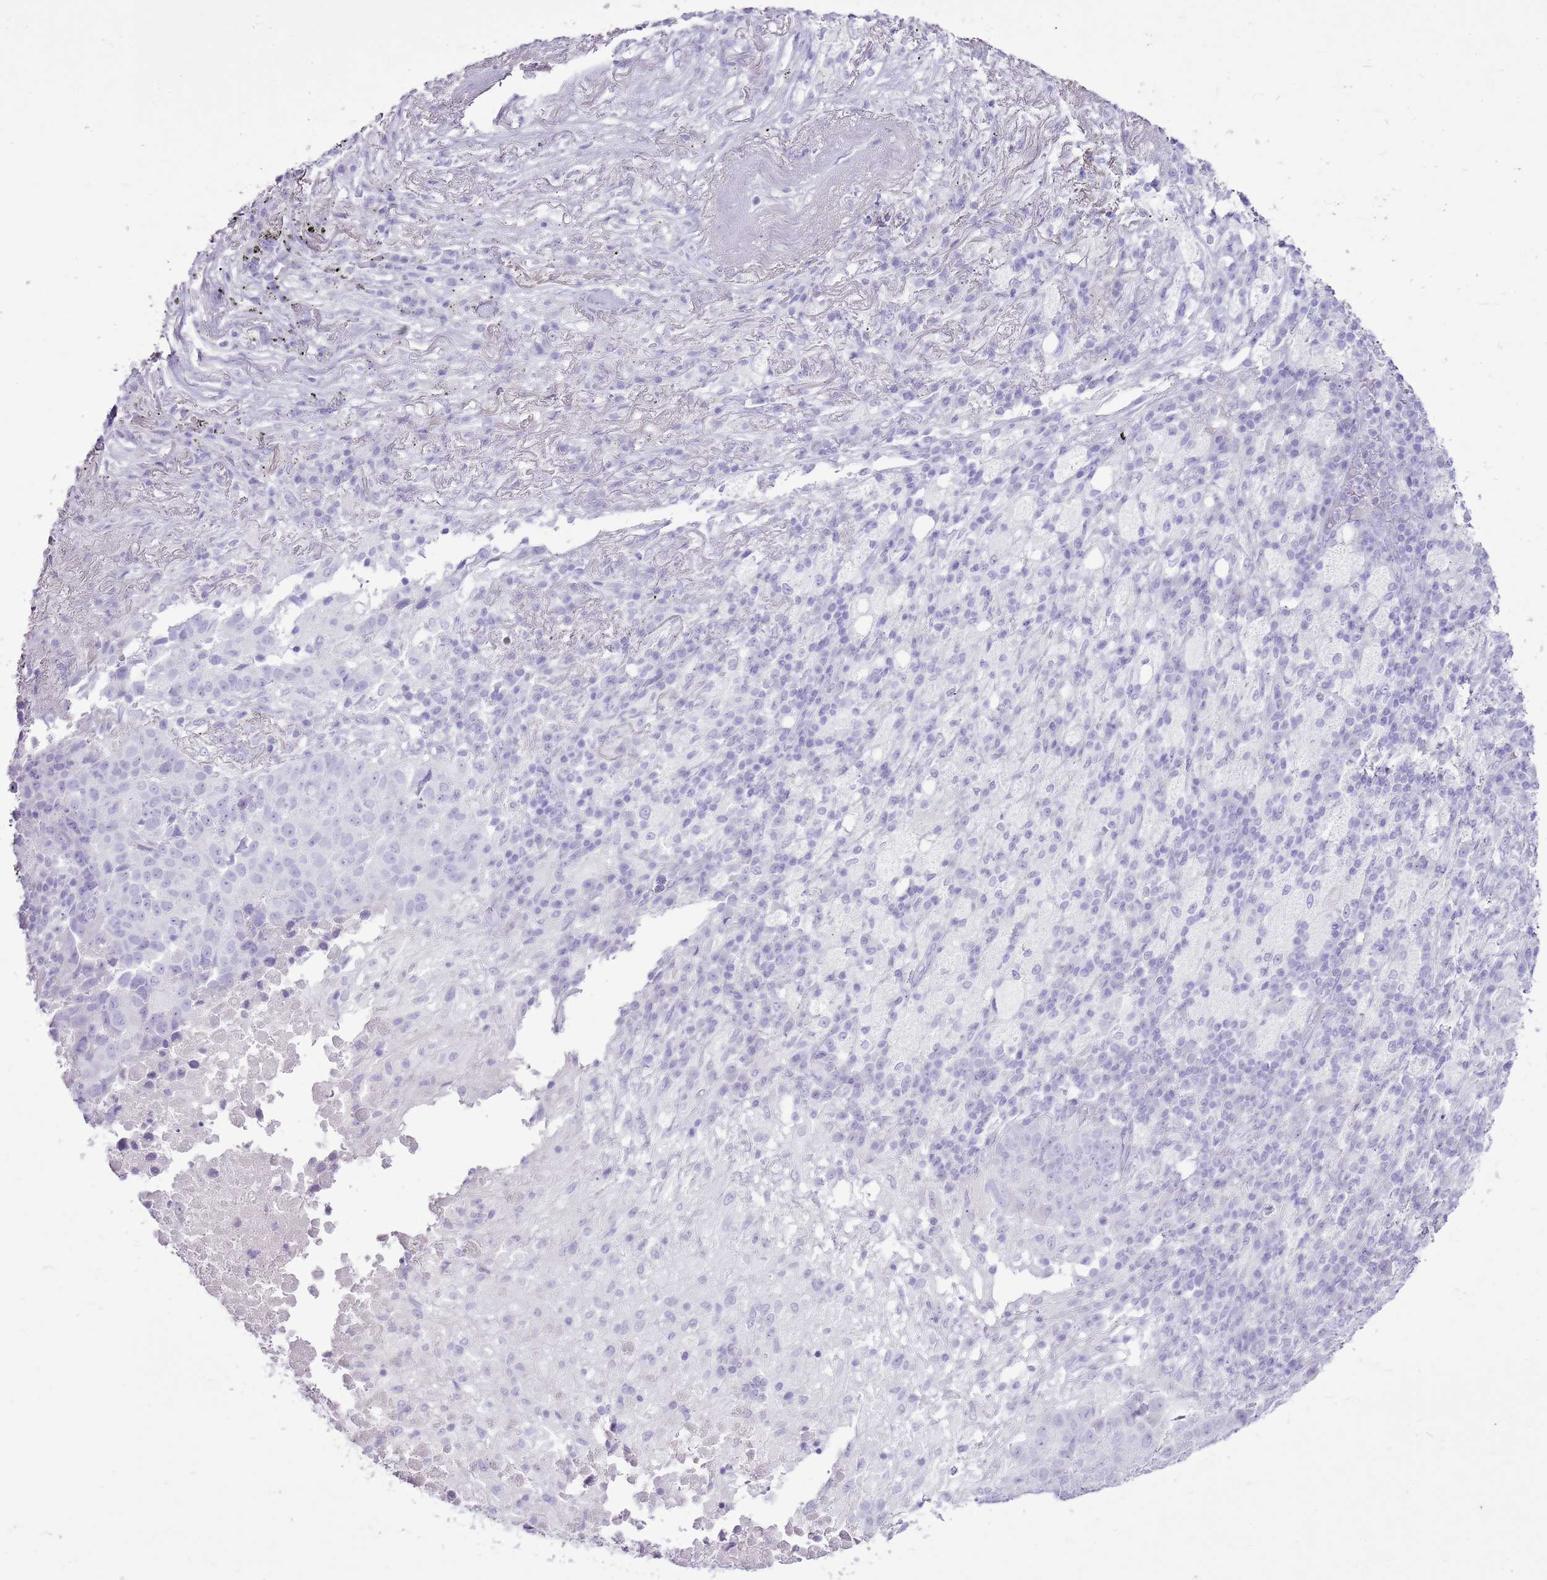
{"staining": {"intensity": "negative", "quantity": "none", "location": "none"}, "tissue": "lung cancer", "cell_type": "Tumor cells", "image_type": "cancer", "snomed": [{"axis": "morphology", "description": "Squamous cell carcinoma, NOS"}, {"axis": "topography", "description": "Lung"}], "caption": "Immunohistochemistry photomicrograph of neoplastic tissue: human squamous cell carcinoma (lung) stained with DAB (3,3'-diaminobenzidine) exhibits no significant protein positivity in tumor cells.", "gene": "CNFN", "patient": {"sex": "male", "age": 73}}